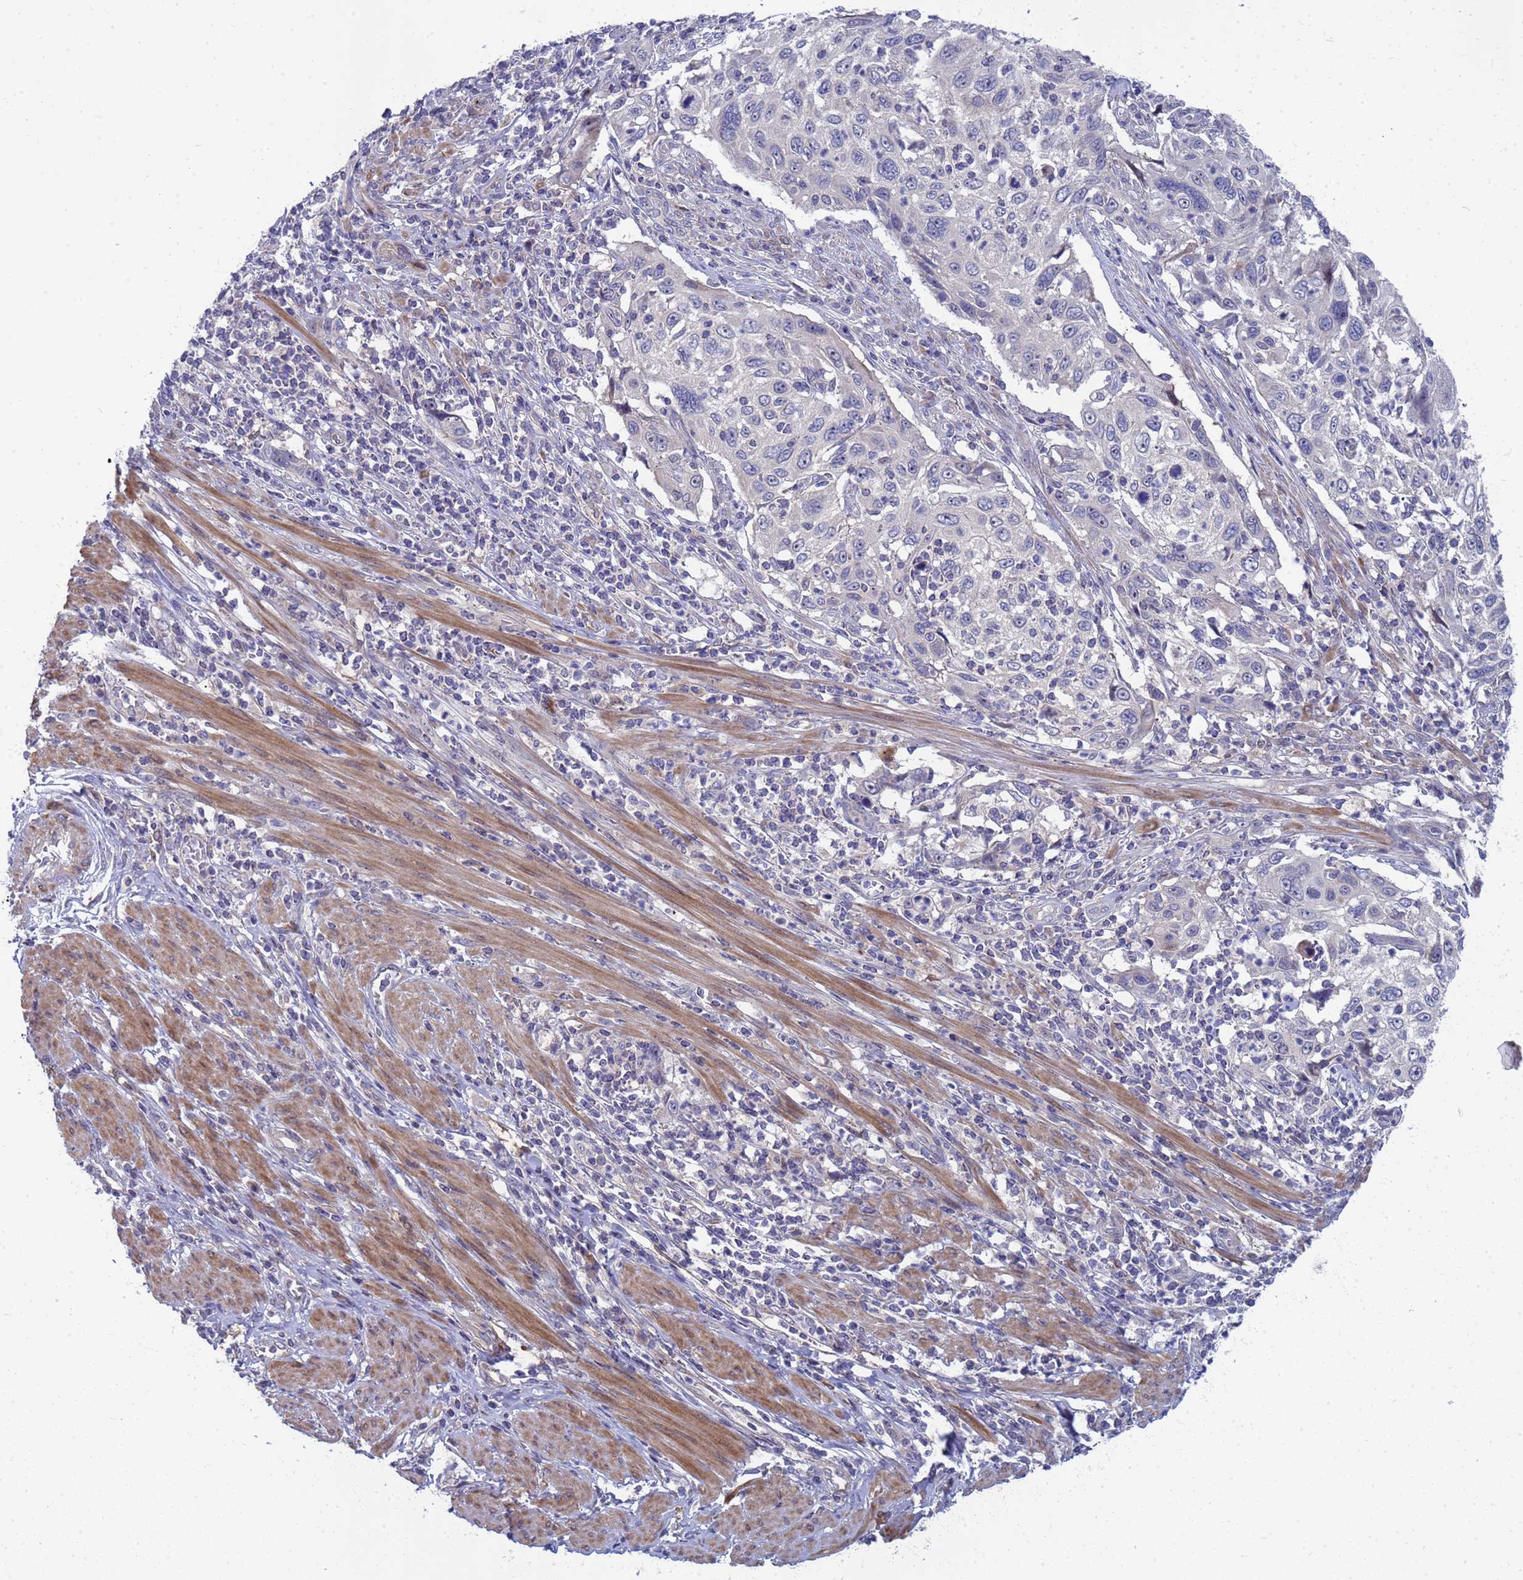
{"staining": {"intensity": "negative", "quantity": "none", "location": "none"}, "tissue": "cervical cancer", "cell_type": "Tumor cells", "image_type": "cancer", "snomed": [{"axis": "morphology", "description": "Squamous cell carcinoma, NOS"}, {"axis": "topography", "description": "Cervix"}], "caption": "This is an immunohistochemistry micrograph of human cervical cancer. There is no expression in tumor cells.", "gene": "ENOSF1", "patient": {"sex": "female", "age": 70}}